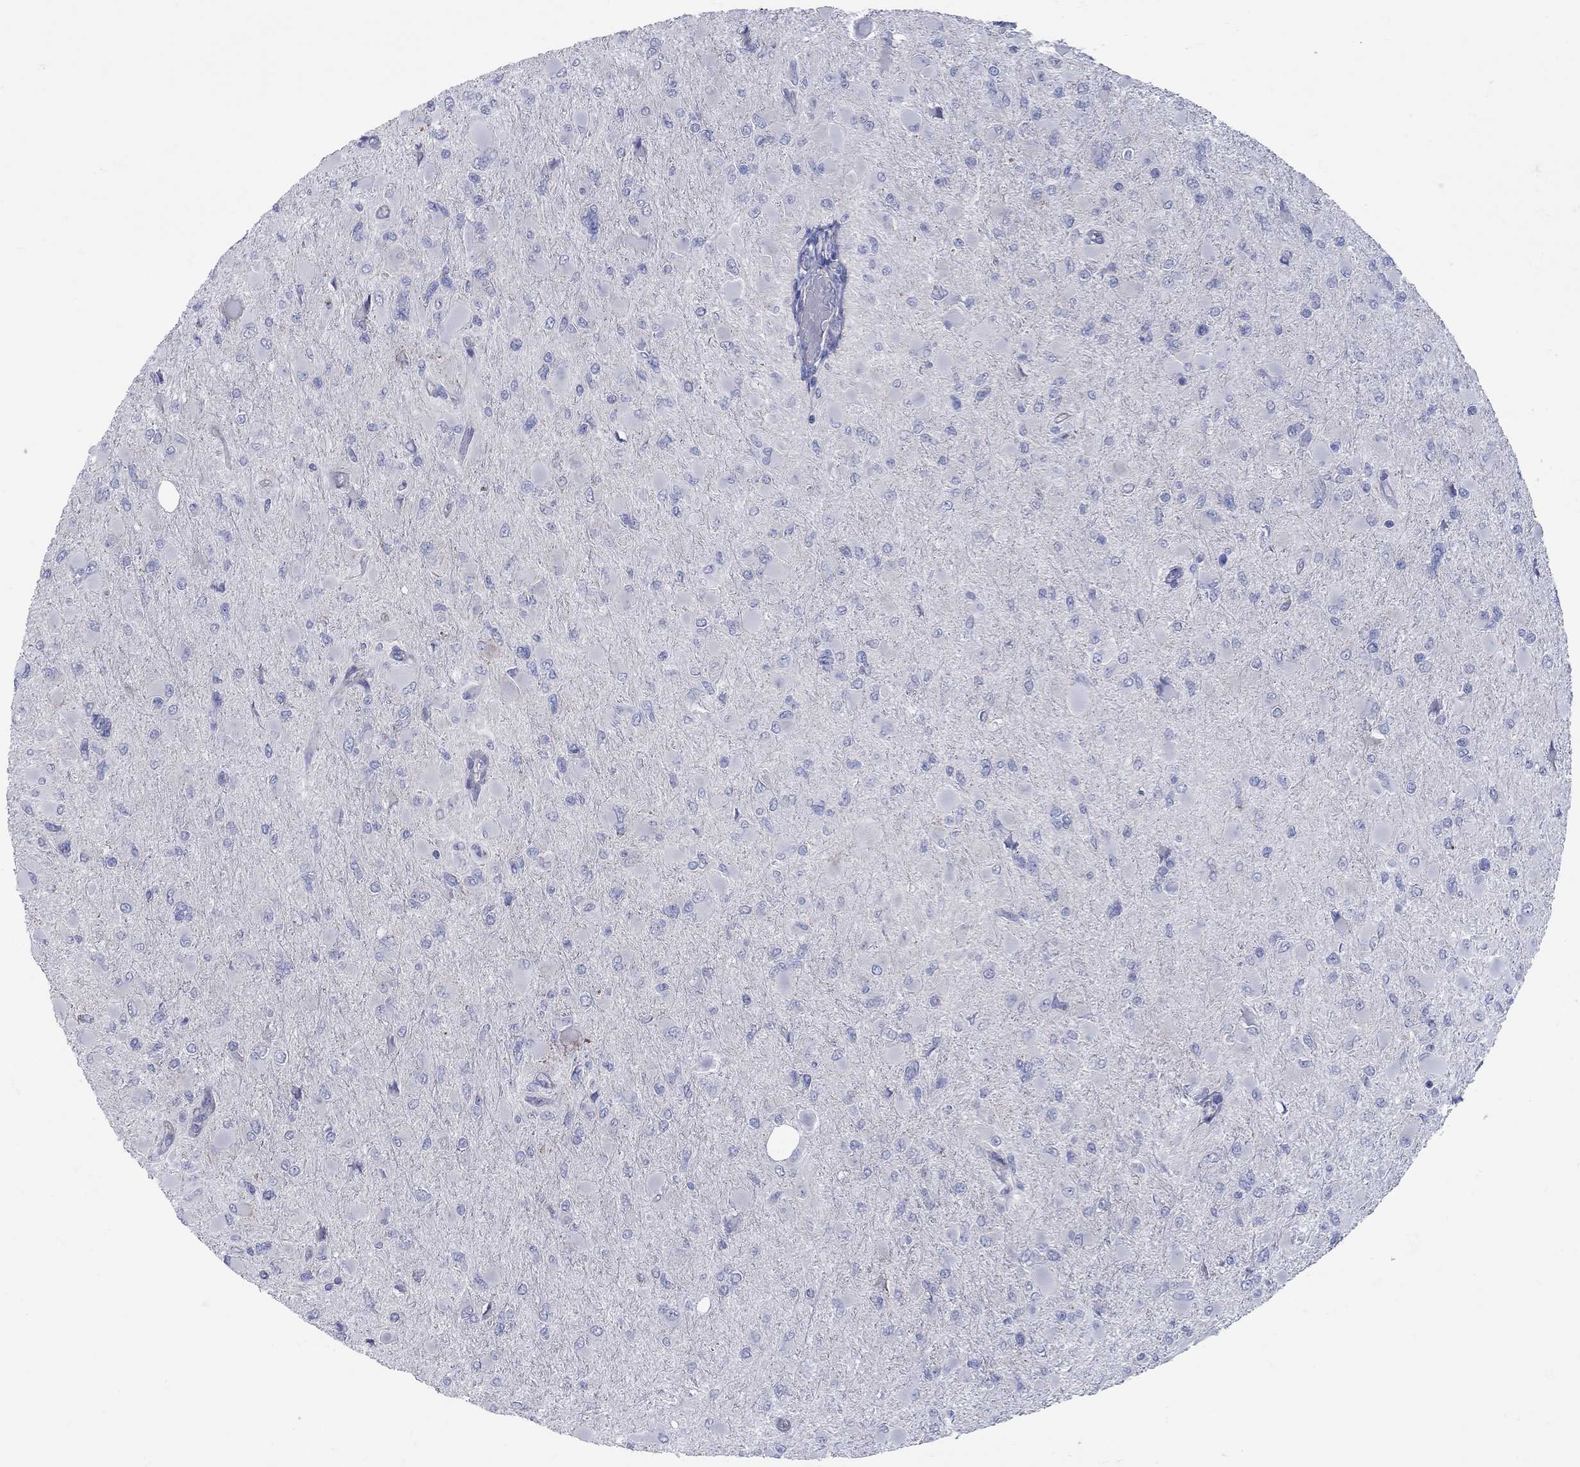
{"staining": {"intensity": "negative", "quantity": "none", "location": "none"}, "tissue": "glioma", "cell_type": "Tumor cells", "image_type": "cancer", "snomed": [{"axis": "morphology", "description": "Glioma, malignant, High grade"}, {"axis": "topography", "description": "Cerebral cortex"}], "caption": "Image shows no protein positivity in tumor cells of glioma tissue. Brightfield microscopy of IHC stained with DAB (brown) and hematoxylin (blue), captured at high magnification.", "gene": "PDZD3", "patient": {"sex": "female", "age": 36}}